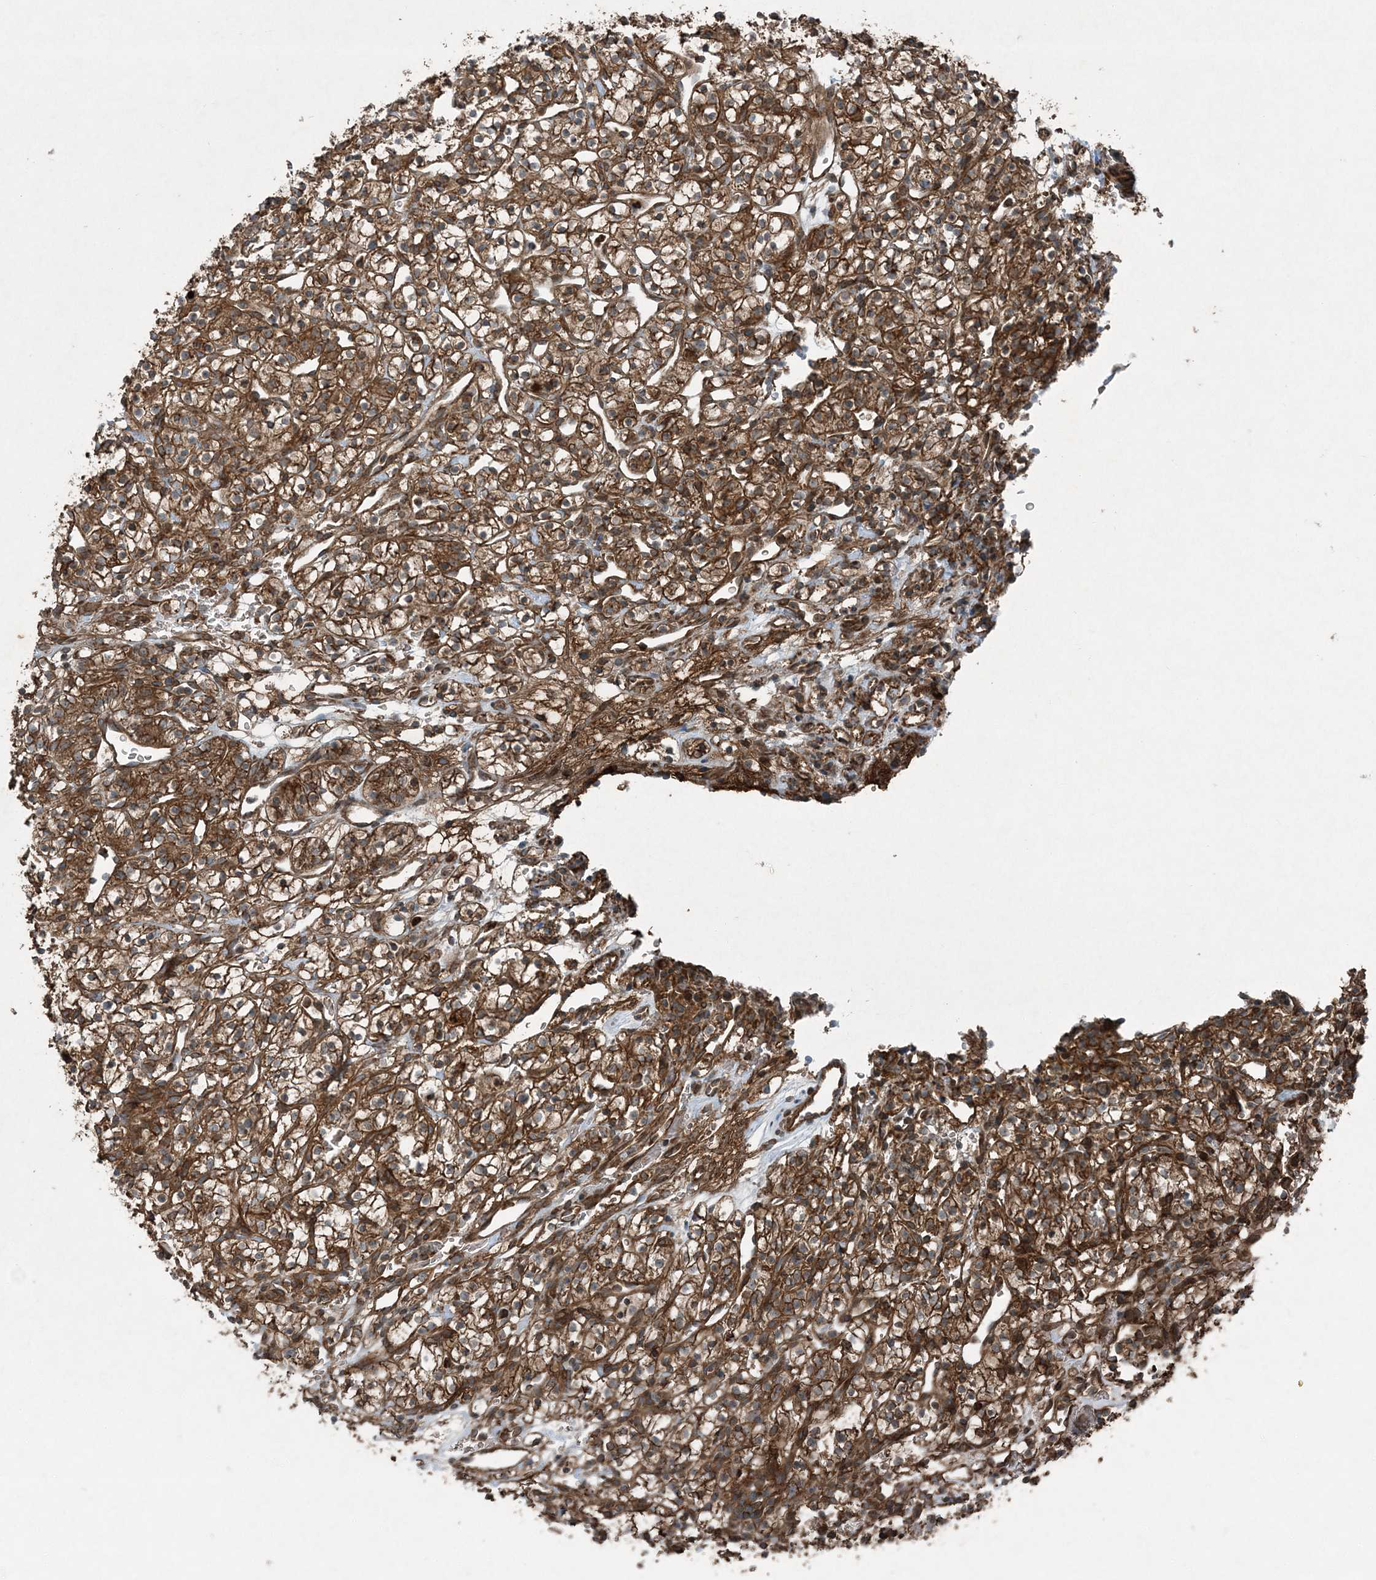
{"staining": {"intensity": "strong", "quantity": ">75%", "location": "cytoplasmic/membranous"}, "tissue": "renal cancer", "cell_type": "Tumor cells", "image_type": "cancer", "snomed": [{"axis": "morphology", "description": "Adenocarcinoma, NOS"}, {"axis": "topography", "description": "Kidney"}], "caption": "Approximately >75% of tumor cells in human renal cancer (adenocarcinoma) display strong cytoplasmic/membranous protein expression as visualized by brown immunohistochemical staining.", "gene": "COPS7B", "patient": {"sex": "female", "age": 57}}